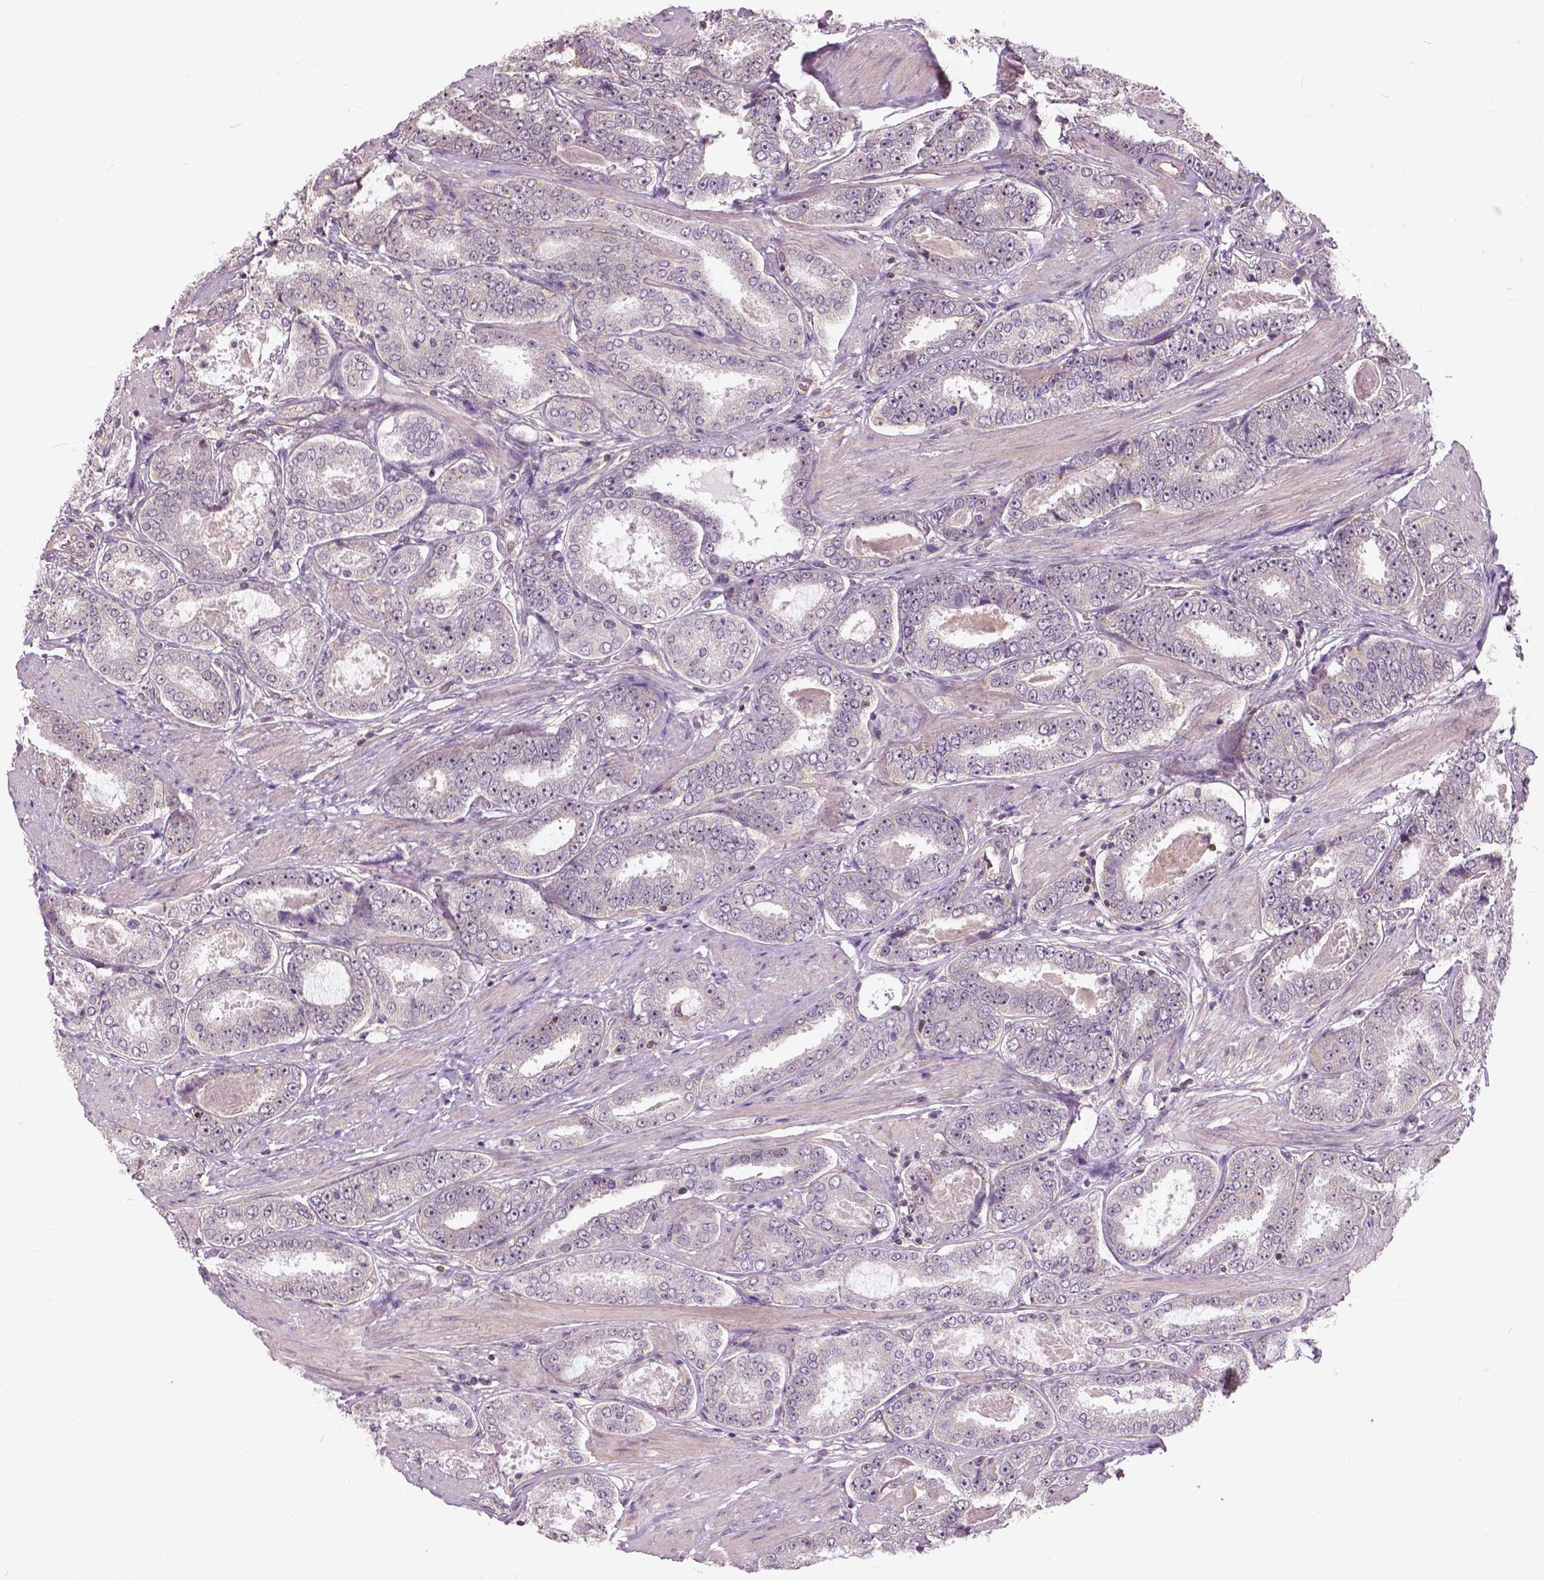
{"staining": {"intensity": "negative", "quantity": "none", "location": "none"}, "tissue": "prostate cancer", "cell_type": "Tumor cells", "image_type": "cancer", "snomed": [{"axis": "morphology", "description": "Adenocarcinoma, High grade"}, {"axis": "topography", "description": "Prostate"}], "caption": "A micrograph of adenocarcinoma (high-grade) (prostate) stained for a protein exhibits no brown staining in tumor cells. (DAB (3,3'-diaminobenzidine) IHC visualized using brightfield microscopy, high magnification).", "gene": "ANXA13", "patient": {"sex": "male", "age": 63}}